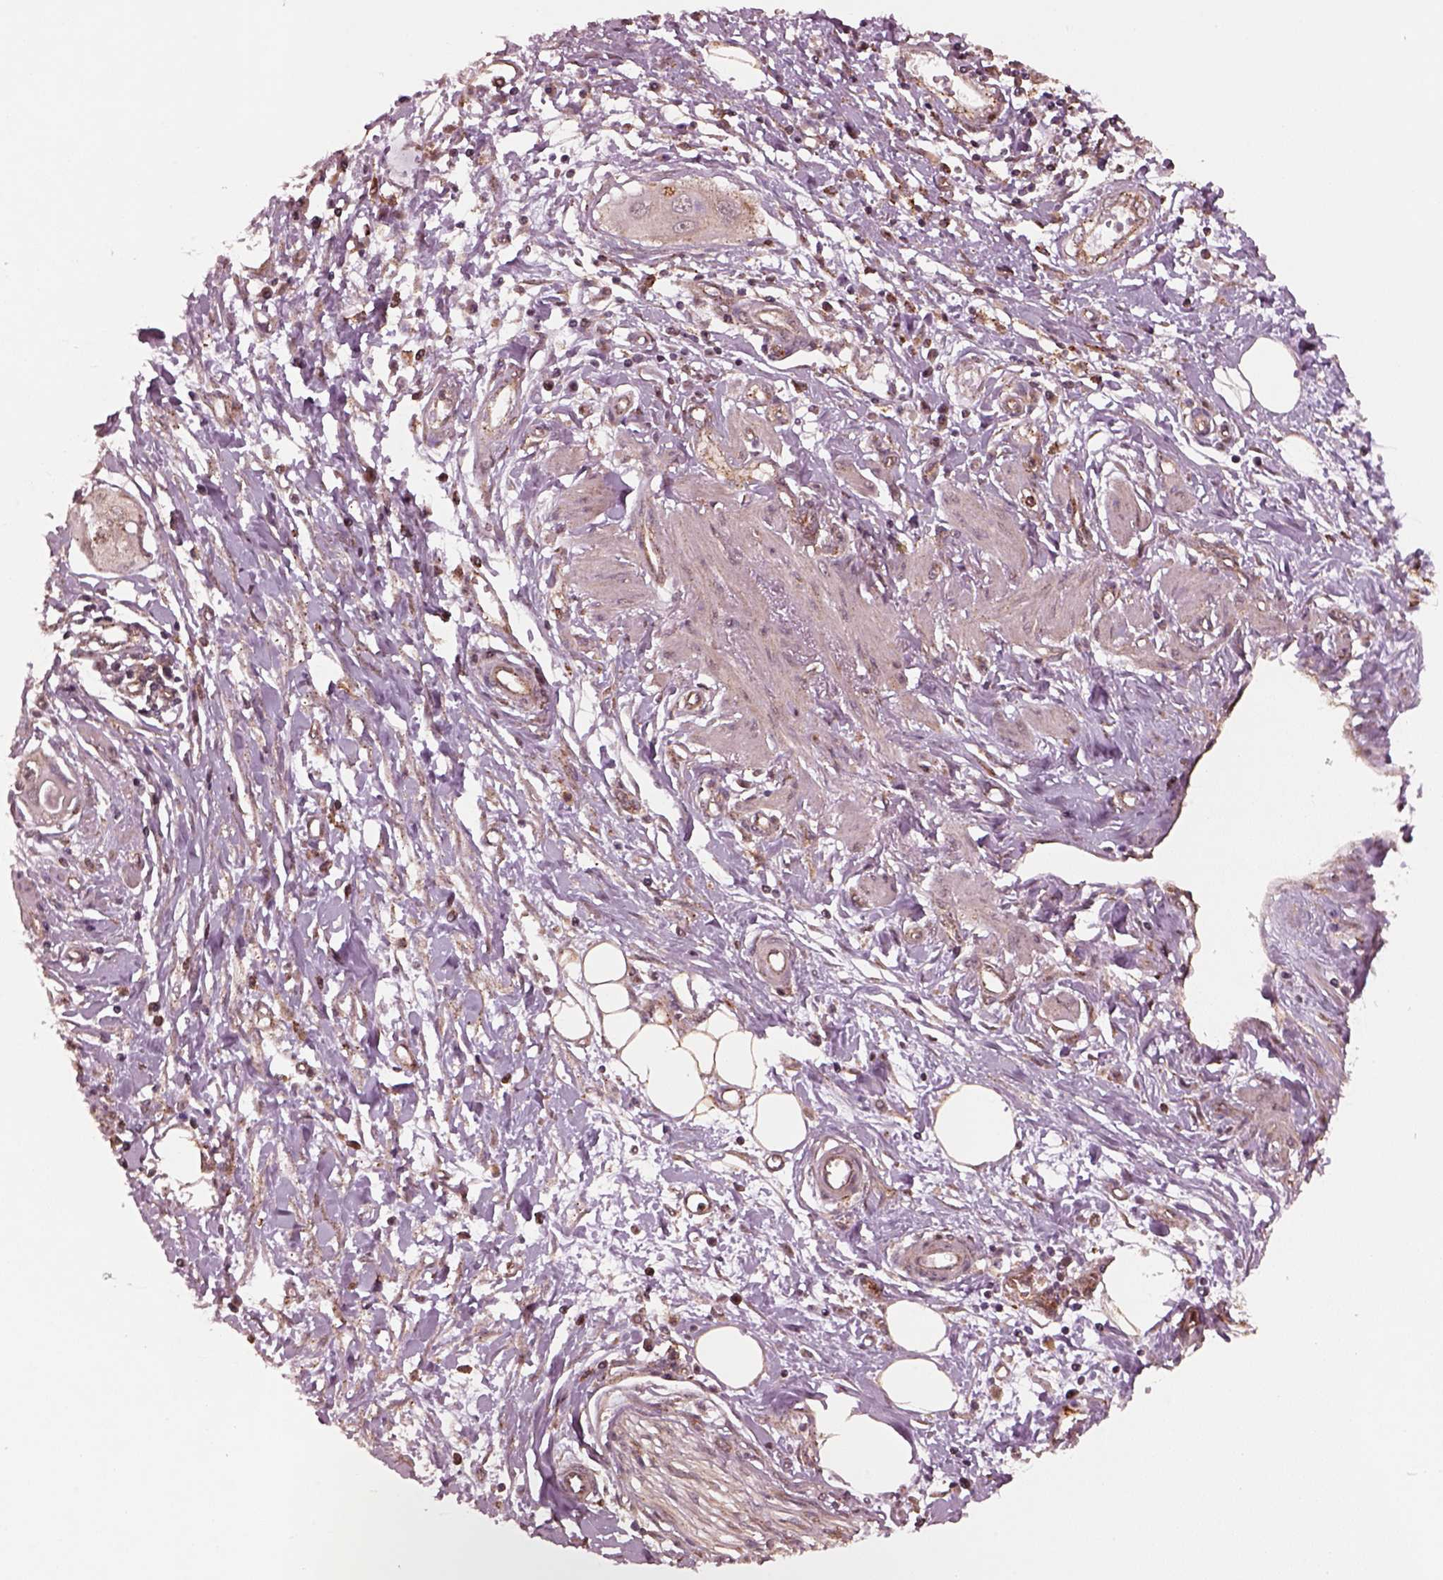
{"staining": {"intensity": "weak", "quantity": ">75%", "location": "cytoplasmic/membranous"}, "tissue": "pancreatic cancer", "cell_type": "Tumor cells", "image_type": "cancer", "snomed": [{"axis": "morphology", "description": "Adenocarcinoma, NOS"}, {"axis": "topography", "description": "Pancreas"}], "caption": "A brown stain shows weak cytoplasmic/membranous positivity of a protein in pancreatic cancer (adenocarcinoma) tumor cells.", "gene": "WASHC2A", "patient": {"sex": "male", "age": 60}}